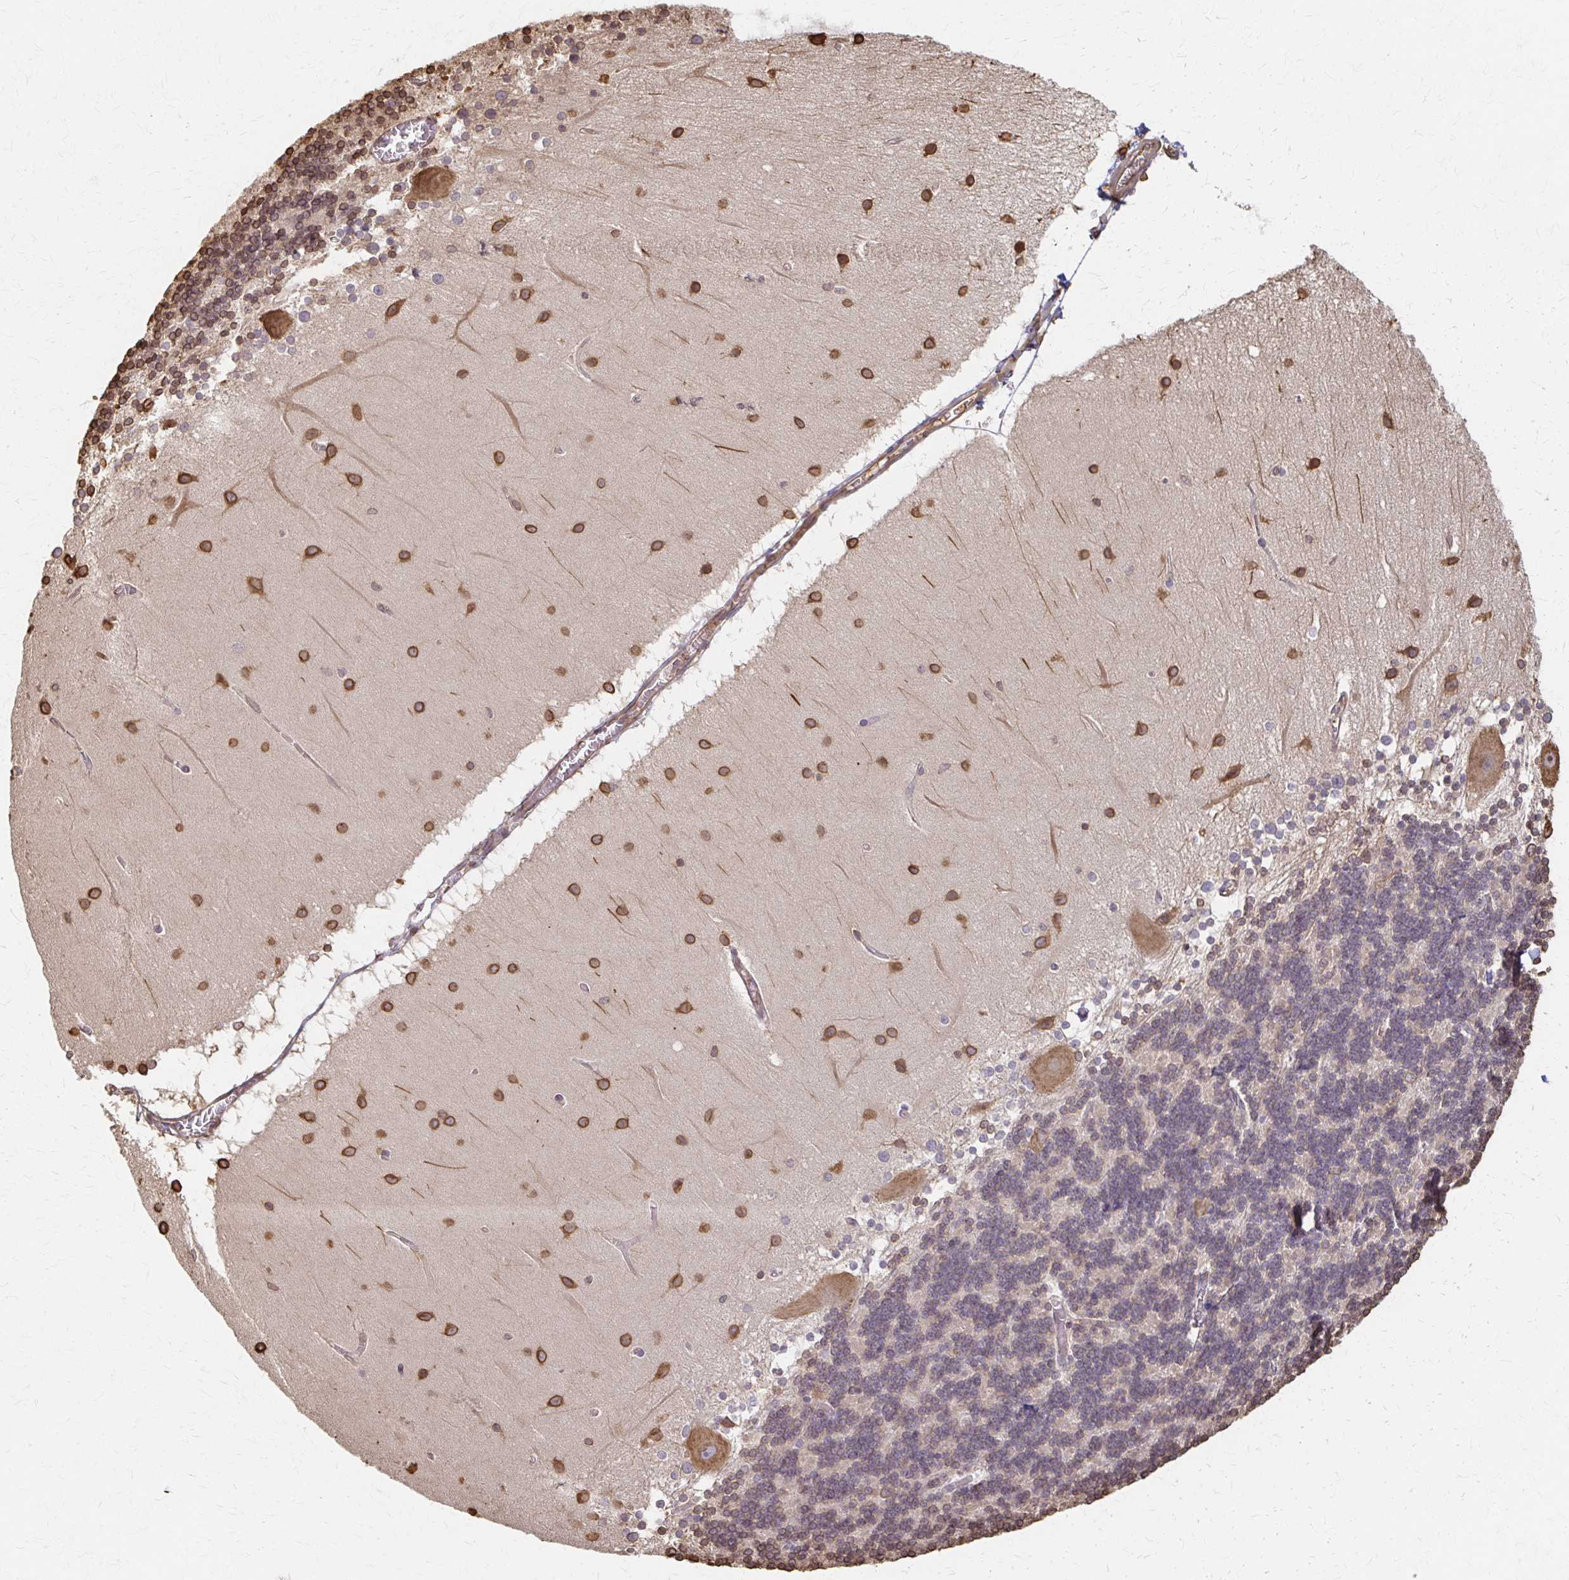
{"staining": {"intensity": "negative", "quantity": "none", "location": "none"}, "tissue": "cerebellum", "cell_type": "Cells in granular layer", "image_type": "normal", "snomed": [{"axis": "morphology", "description": "Normal tissue, NOS"}, {"axis": "topography", "description": "Cerebellum"}], "caption": "Immunohistochemistry image of unremarkable cerebellum stained for a protein (brown), which demonstrates no expression in cells in granular layer.", "gene": "ARHGAP35", "patient": {"sex": "female", "age": 54}}